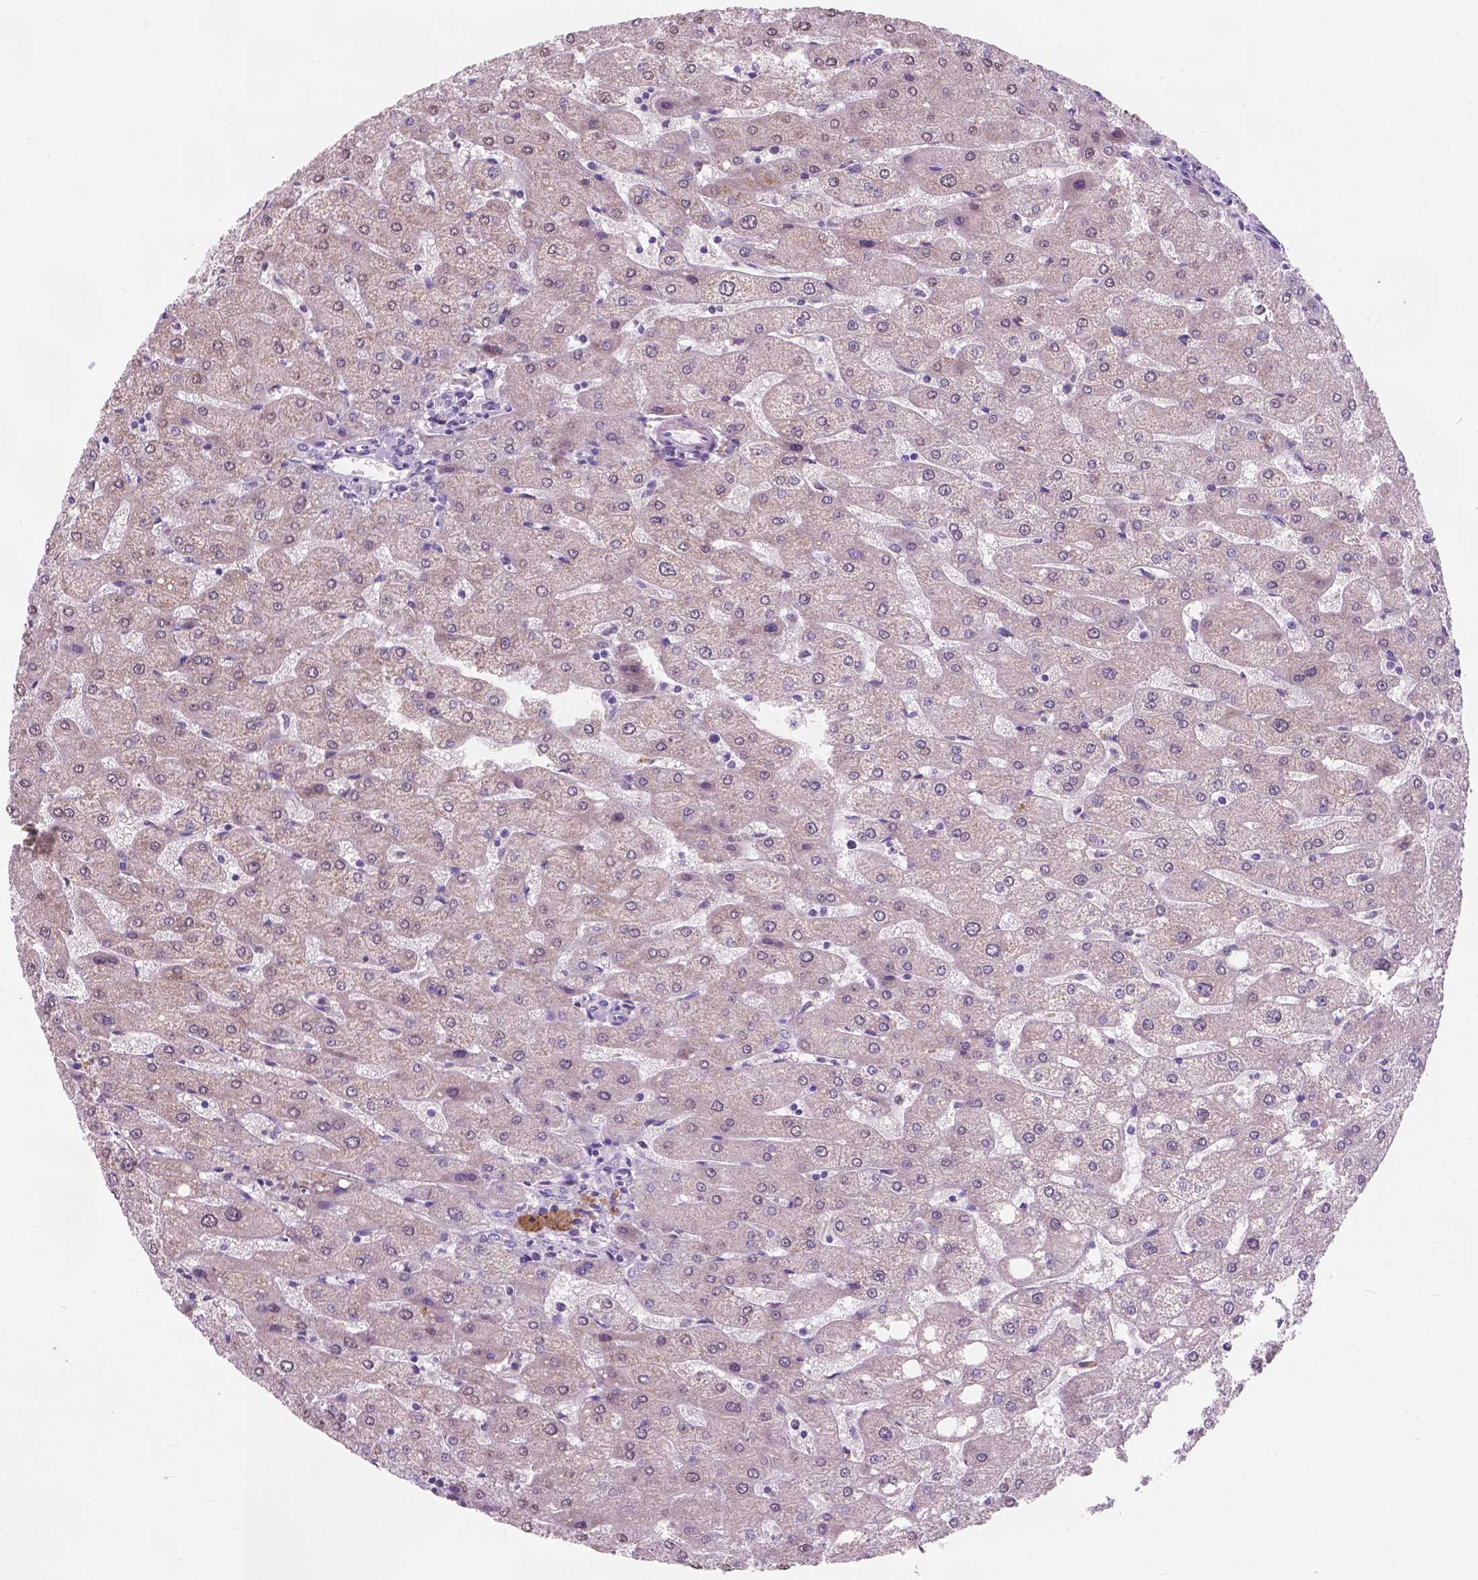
{"staining": {"intensity": "negative", "quantity": "none", "location": "none"}, "tissue": "liver", "cell_type": "Cholangiocytes", "image_type": "normal", "snomed": [{"axis": "morphology", "description": "Normal tissue, NOS"}, {"axis": "topography", "description": "Liver"}], "caption": "A high-resolution histopathology image shows immunohistochemistry (IHC) staining of benign liver, which reveals no significant positivity in cholangiocytes.", "gene": "IREB2", "patient": {"sex": "male", "age": 67}}